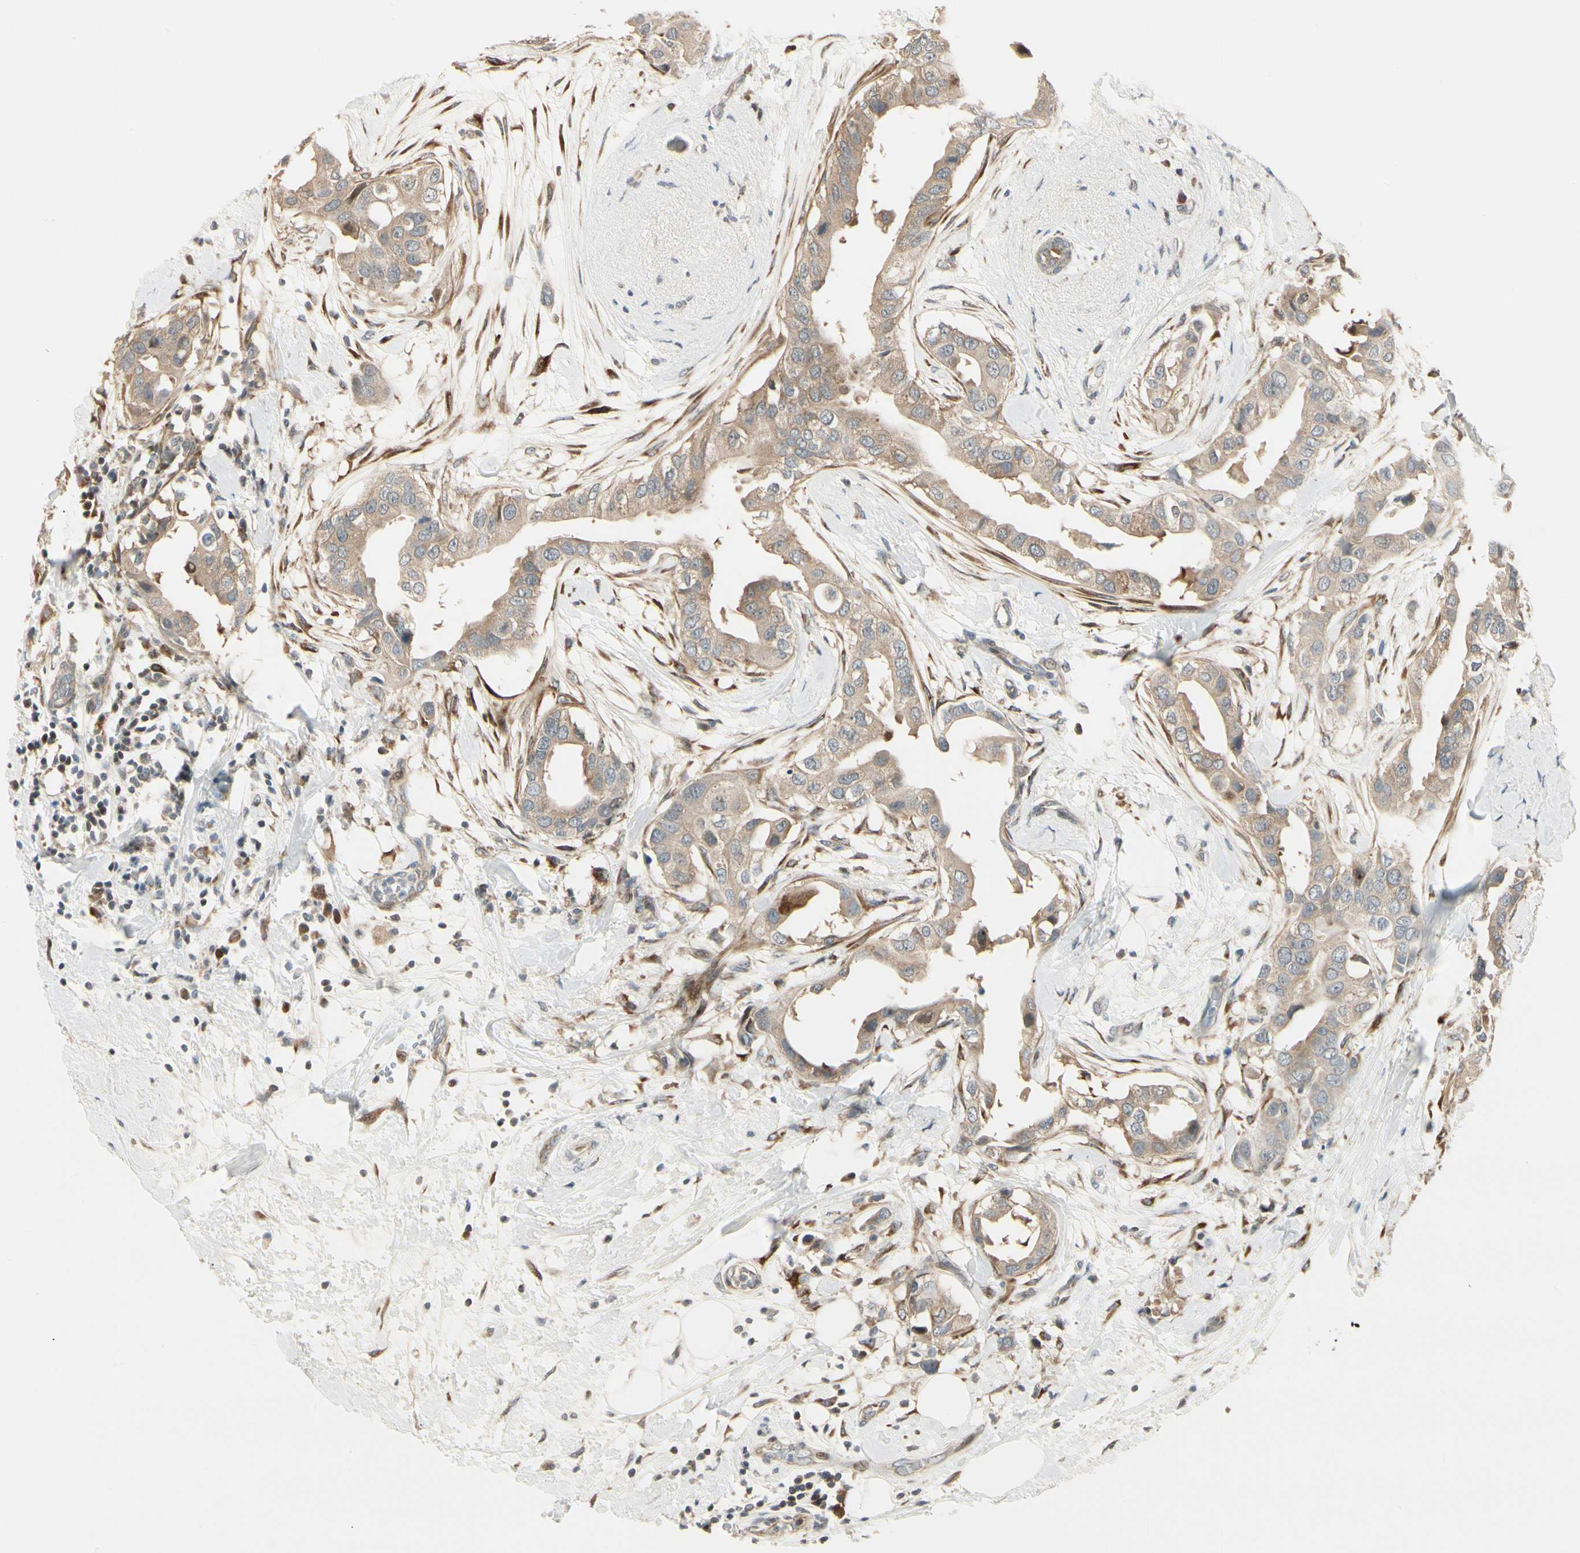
{"staining": {"intensity": "weak", "quantity": ">75%", "location": "cytoplasmic/membranous"}, "tissue": "breast cancer", "cell_type": "Tumor cells", "image_type": "cancer", "snomed": [{"axis": "morphology", "description": "Duct carcinoma"}, {"axis": "topography", "description": "Breast"}], "caption": "High-magnification brightfield microscopy of breast invasive ductal carcinoma stained with DAB (3,3'-diaminobenzidine) (brown) and counterstained with hematoxylin (blue). tumor cells exhibit weak cytoplasmic/membranous expression is present in about>75% of cells.", "gene": "P4HA3", "patient": {"sex": "female", "age": 40}}